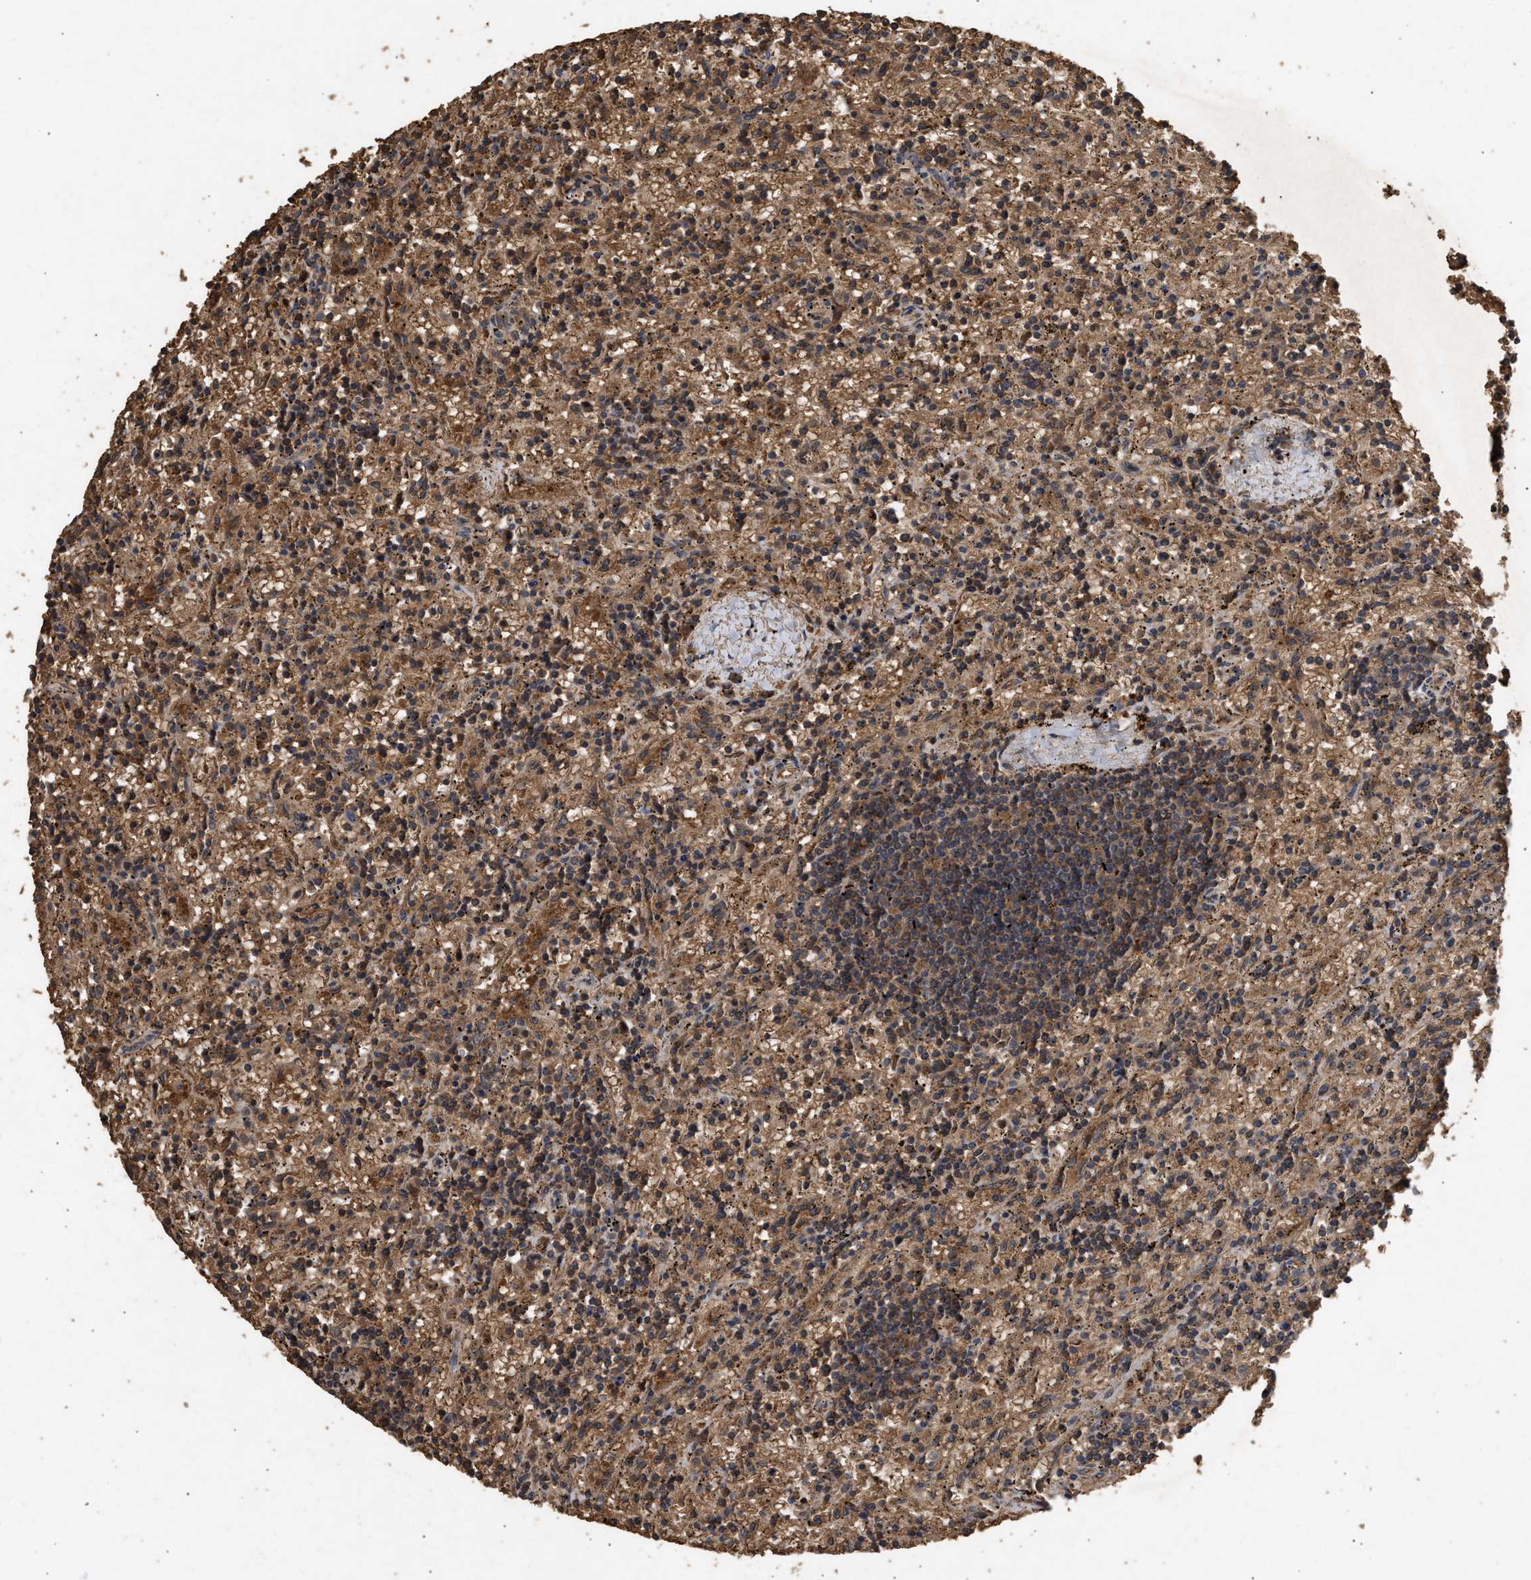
{"staining": {"intensity": "moderate", "quantity": ">75%", "location": "cytoplasmic/membranous,nuclear"}, "tissue": "lymphoma", "cell_type": "Tumor cells", "image_type": "cancer", "snomed": [{"axis": "morphology", "description": "Malignant lymphoma, non-Hodgkin's type, Low grade"}, {"axis": "topography", "description": "Spleen"}], "caption": "Lymphoma tissue demonstrates moderate cytoplasmic/membranous and nuclear expression in about >75% of tumor cells", "gene": "FITM1", "patient": {"sex": "male", "age": 76}}